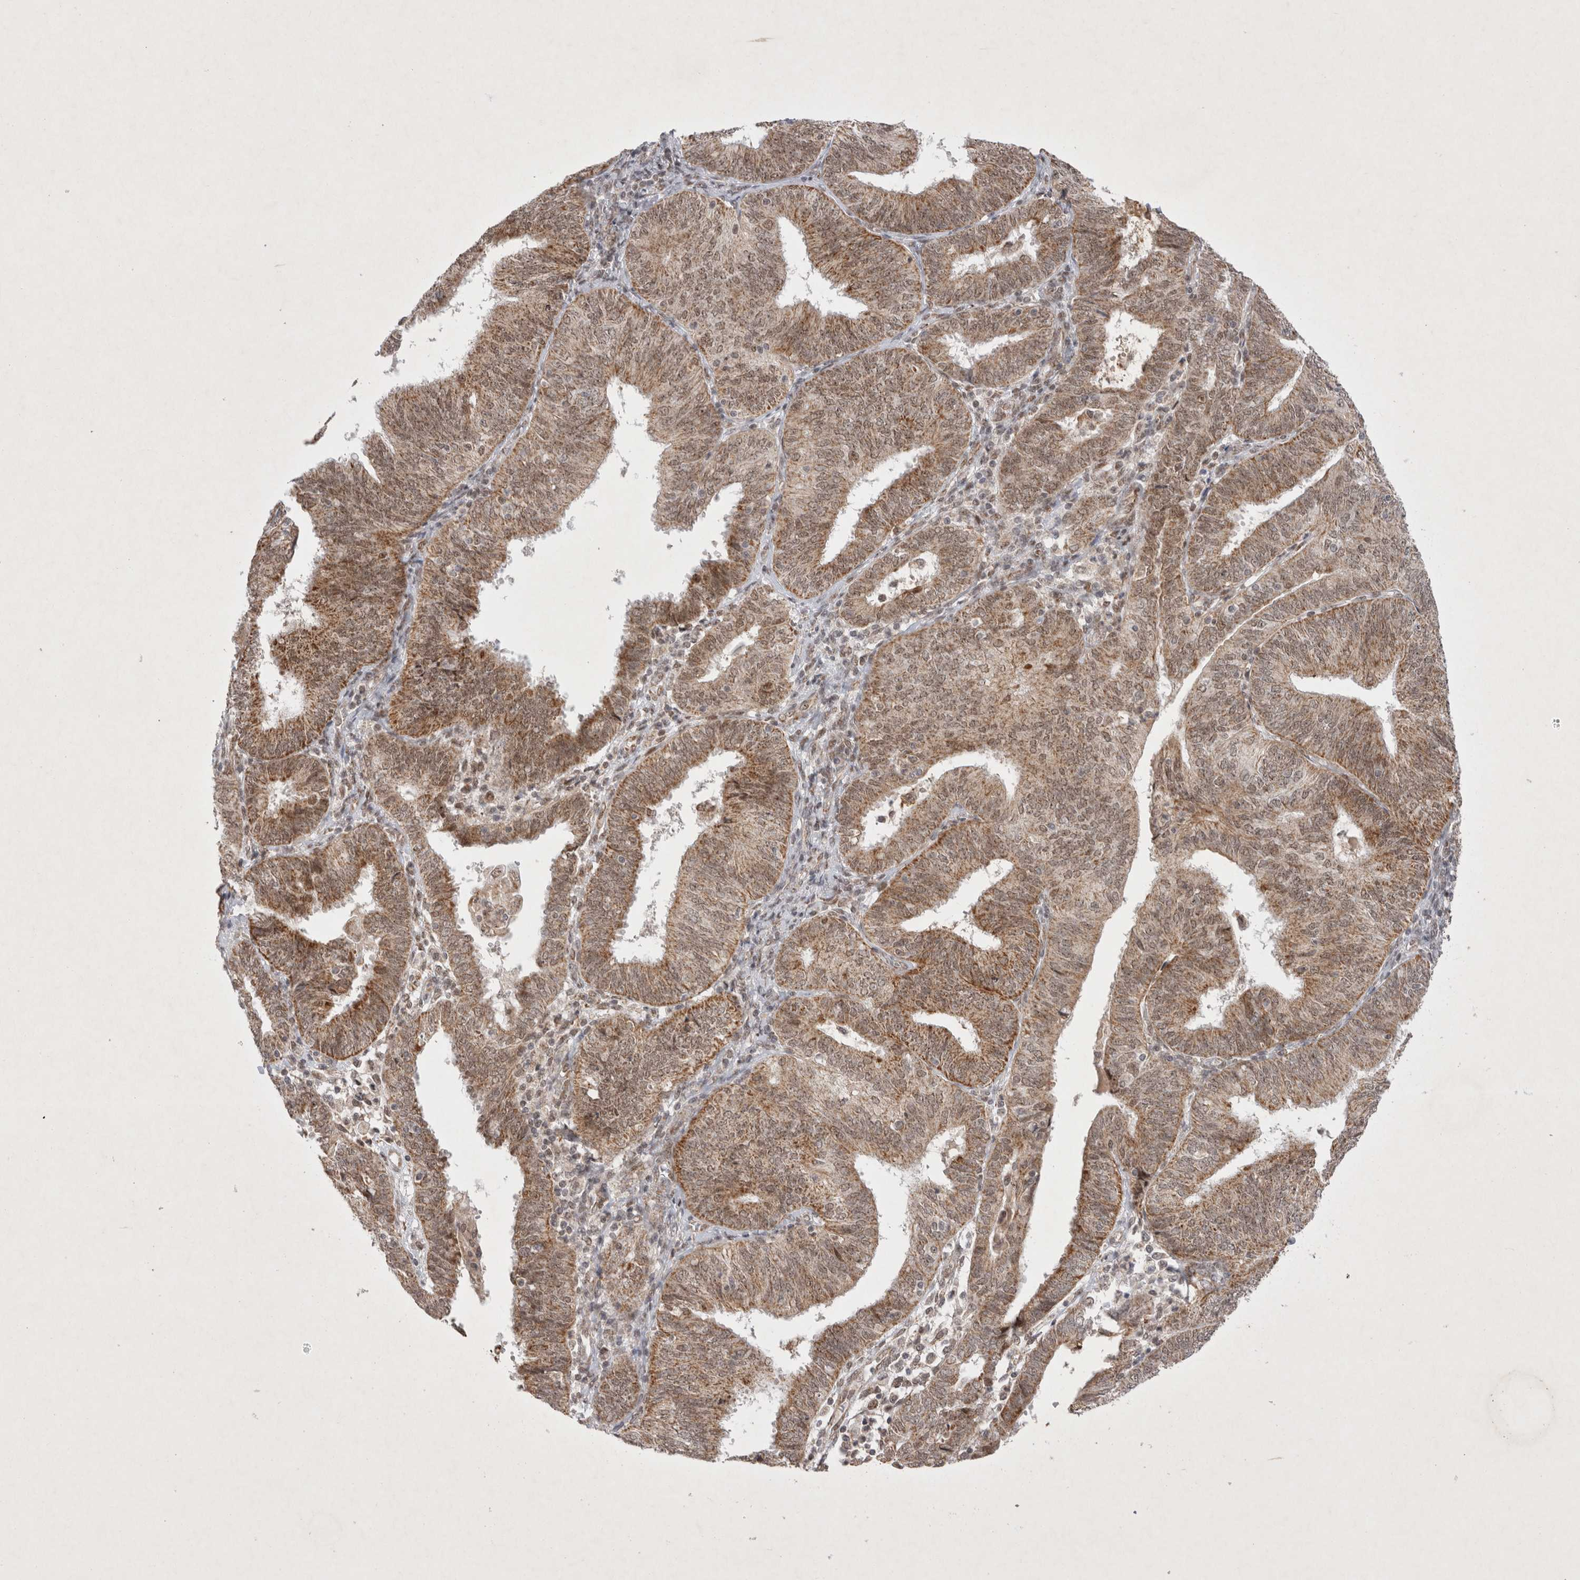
{"staining": {"intensity": "moderate", "quantity": ">75%", "location": "cytoplasmic/membranous,nuclear"}, "tissue": "endometrial cancer", "cell_type": "Tumor cells", "image_type": "cancer", "snomed": [{"axis": "morphology", "description": "Adenocarcinoma, NOS"}, {"axis": "topography", "description": "Endometrium"}], "caption": "Immunohistochemical staining of endometrial adenocarcinoma displays medium levels of moderate cytoplasmic/membranous and nuclear expression in about >75% of tumor cells.", "gene": "MRPL37", "patient": {"sex": "female", "age": 58}}